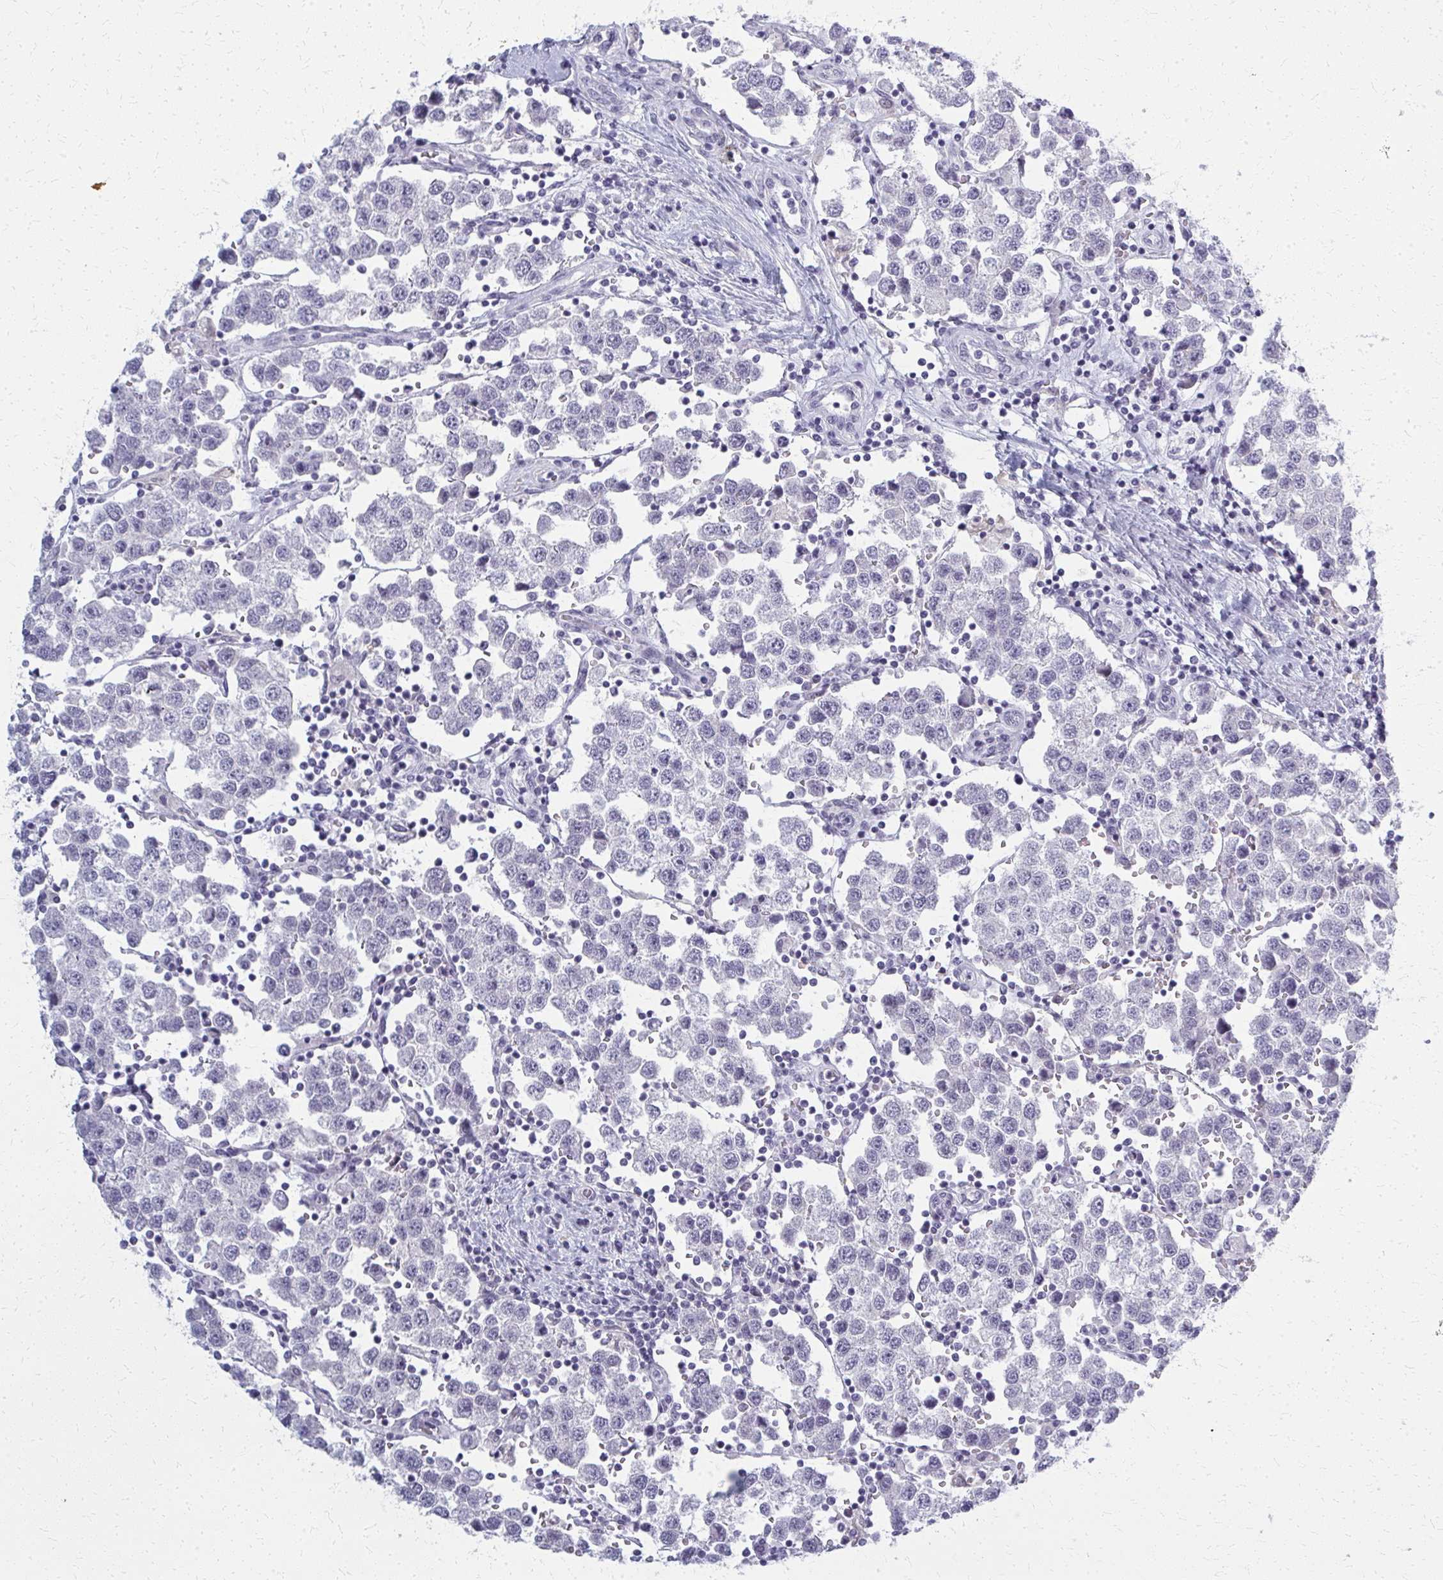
{"staining": {"intensity": "negative", "quantity": "none", "location": "none"}, "tissue": "testis cancer", "cell_type": "Tumor cells", "image_type": "cancer", "snomed": [{"axis": "morphology", "description": "Seminoma, NOS"}, {"axis": "topography", "description": "Testis"}], "caption": "Immunohistochemistry of human seminoma (testis) reveals no staining in tumor cells.", "gene": "CASQ2", "patient": {"sex": "male", "age": 37}}